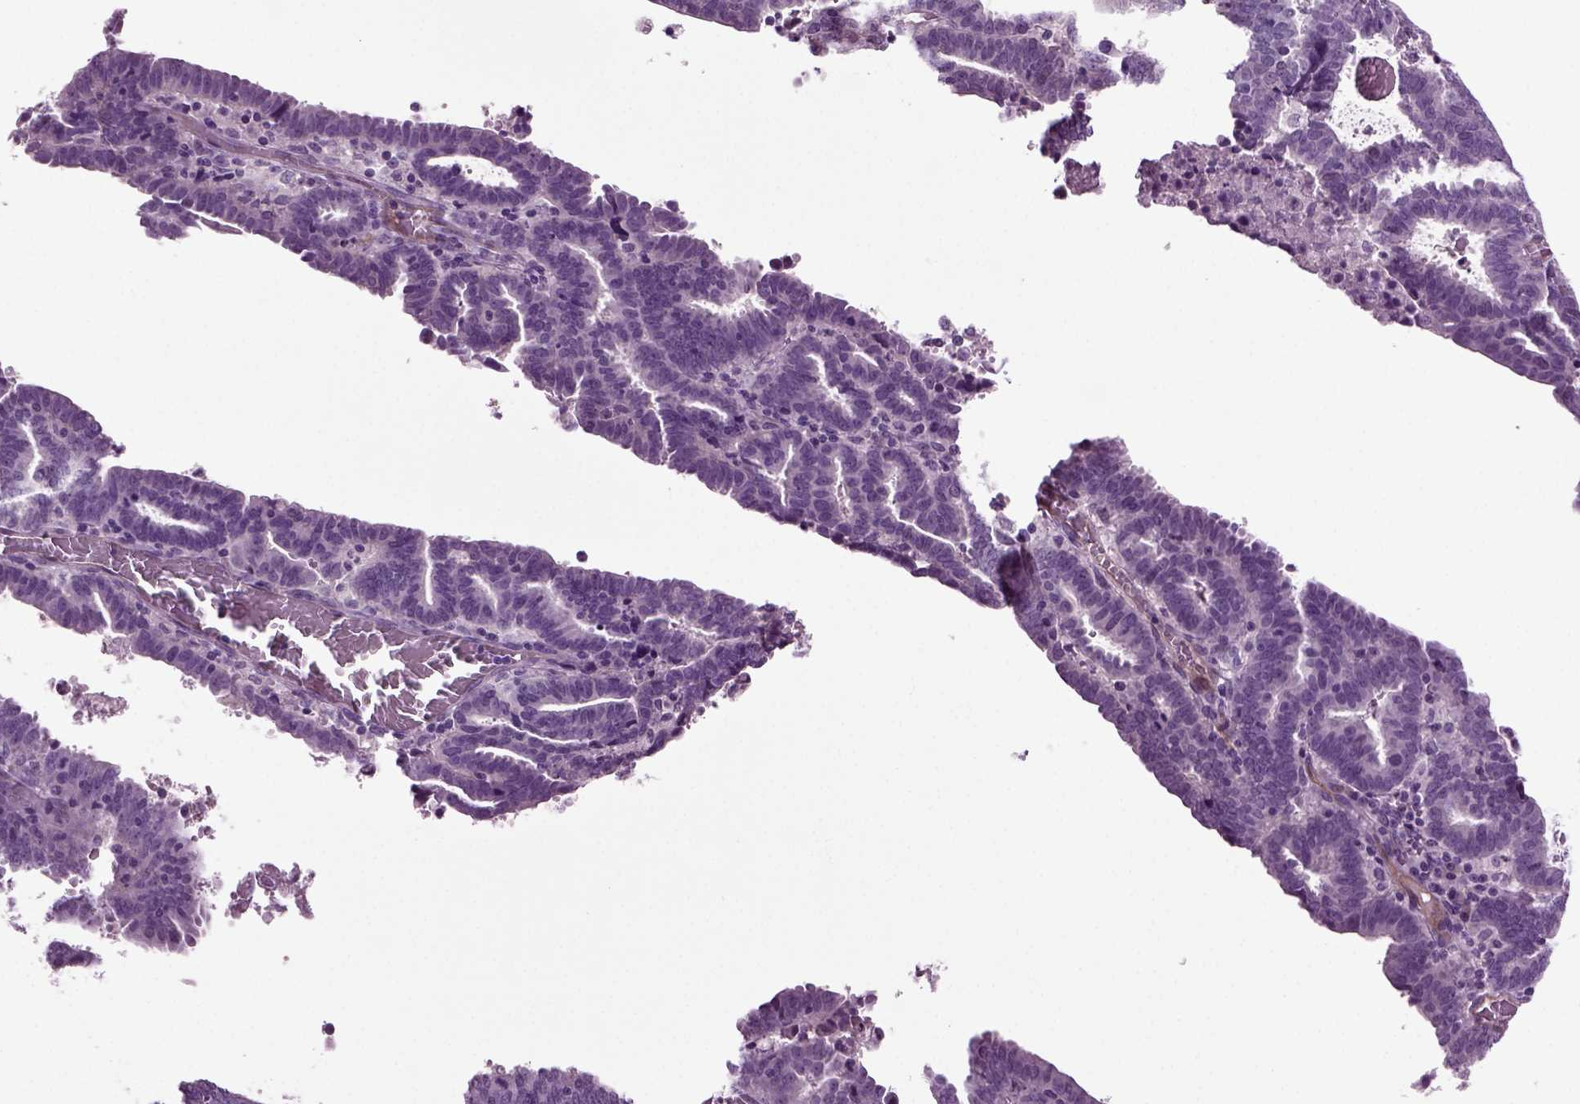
{"staining": {"intensity": "negative", "quantity": "none", "location": "none"}, "tissue": "endometrial cancer", "cell_type": "Tumor cells", "image_type": "cancer", "snomed": [{"axis": "morphology", "description": "Adenocarcinoma, NOS"}, {"axis": "topography", "description": "Uterus"}], "caption": "Human endometrial cancer stained for a protein using IHC exhibits no expression in tumor cells.", "gene": "COL9A2", "patient": {"sex": "female", "age": 83}}